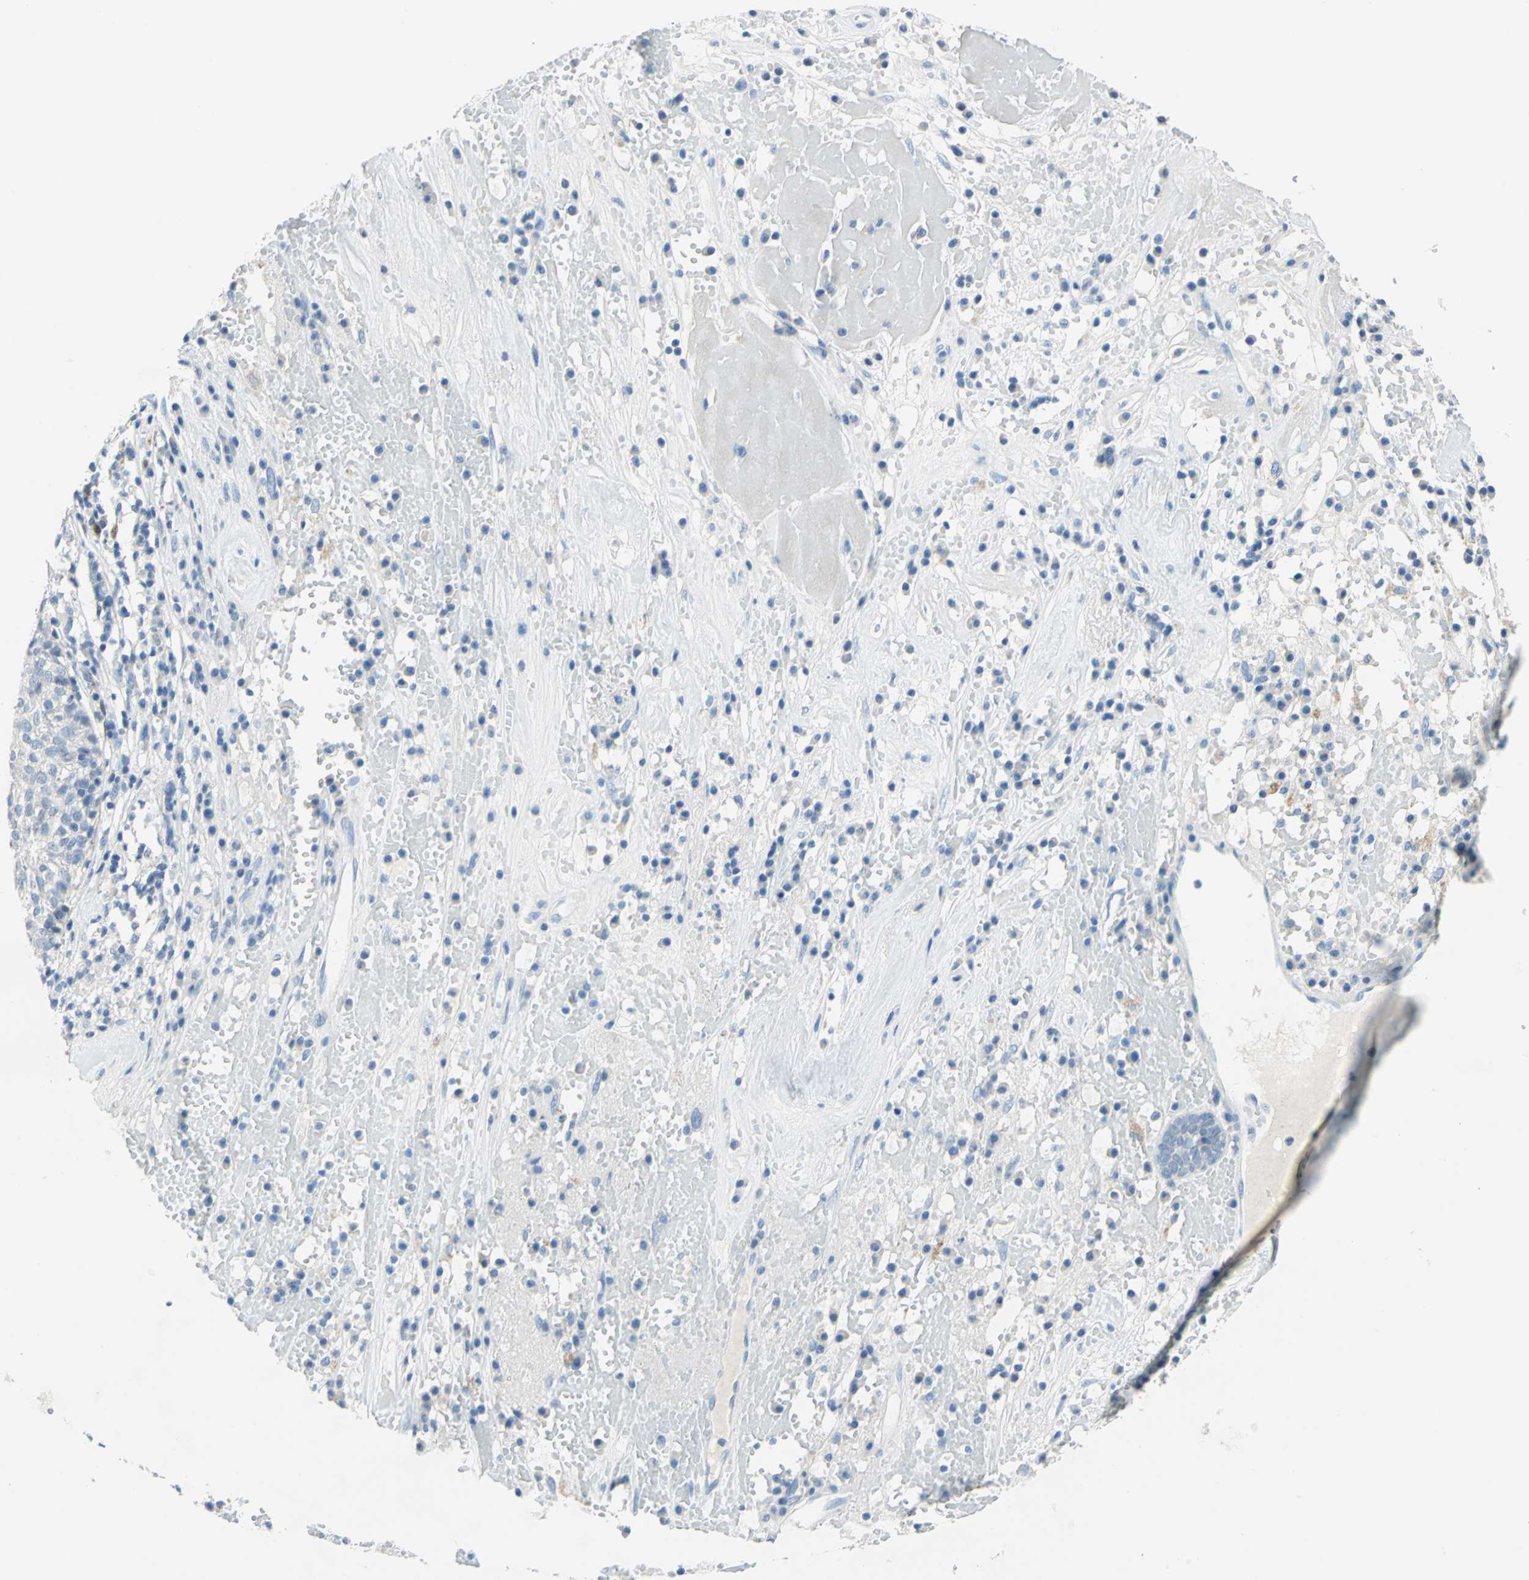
{"staining": {"intensity": "negative", "quantity": "none", "location": "none"}, "tissue": "head and neck cancer", "cell_type": "Tumor cells", "image_type": "cancer", "snomed": [{"axis": "morphology", "description": "Adenocarcinoma, NOS"}, {"axis": "topography", "description": "Salivary gland"}, {"axis": "topography", "description": "Head-Neck"}], "caption": "There is no significant positivity in tumor cells of head and neck cancer.", "gene": "SFN", "patient": {"sex": "female", "age": 65}}